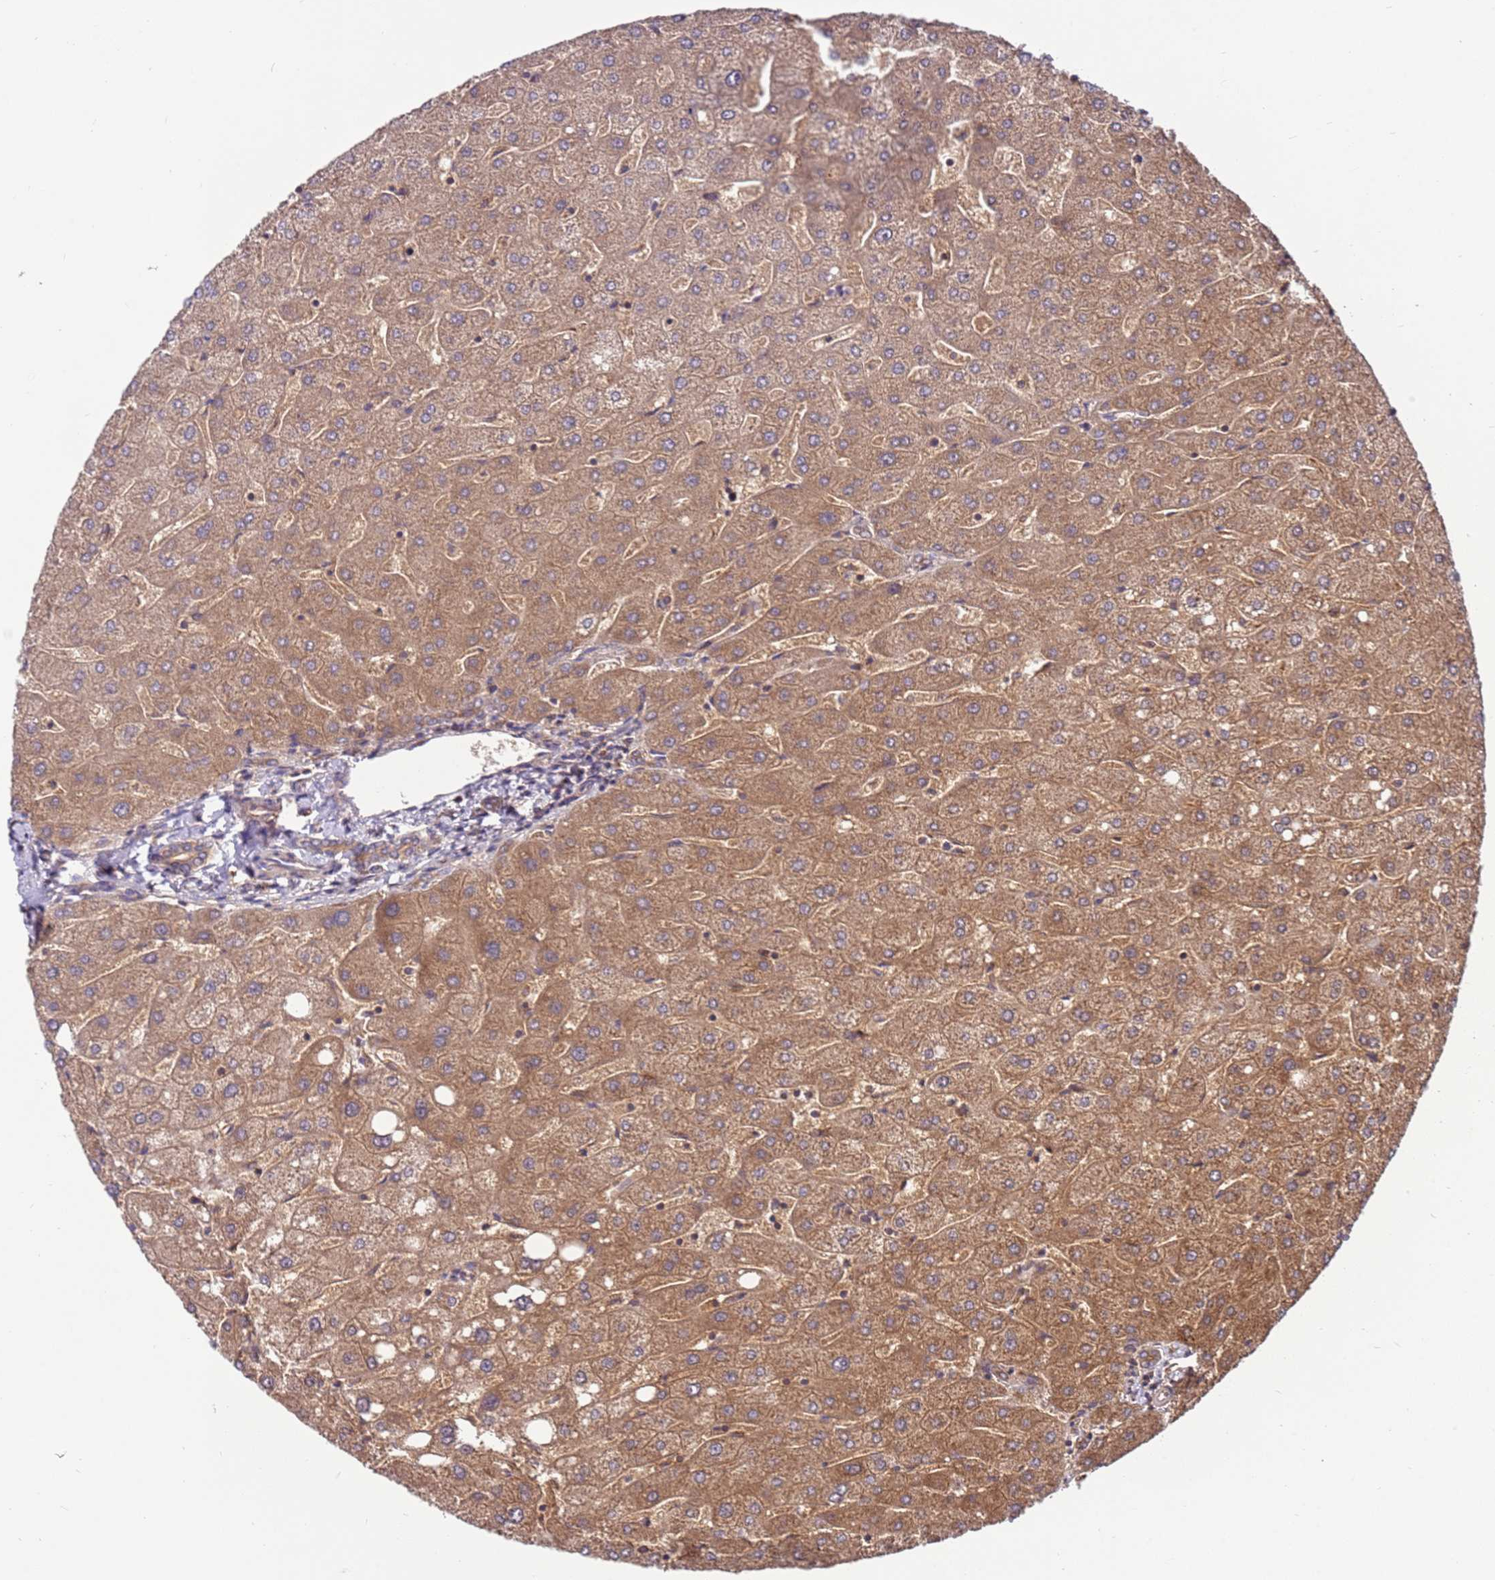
{"staining": {"intensity": "moderate", "quantity": ">75%", "location": "cytoplasmic/membranous"}, "tissue": "liver", "cell_type": "Cholangiocytes", "image_type": "normal", "snomed": [{"axis": "morphology", "description": "Normal tissue, NOS"}, {"axis": "topography", "description": "Liver"}], "caption": "IHC micrograph of unremarkable liver: human liver stained using IHC exhibits medium levels of moderate protein expression localized specifically in the cytoplasmic/membranous of cholangiocytes, appearing as a cytoplasmic/membranous brown color.", "gene": "SLC44A5", "patient": {"sex": "male", "age": 67}}